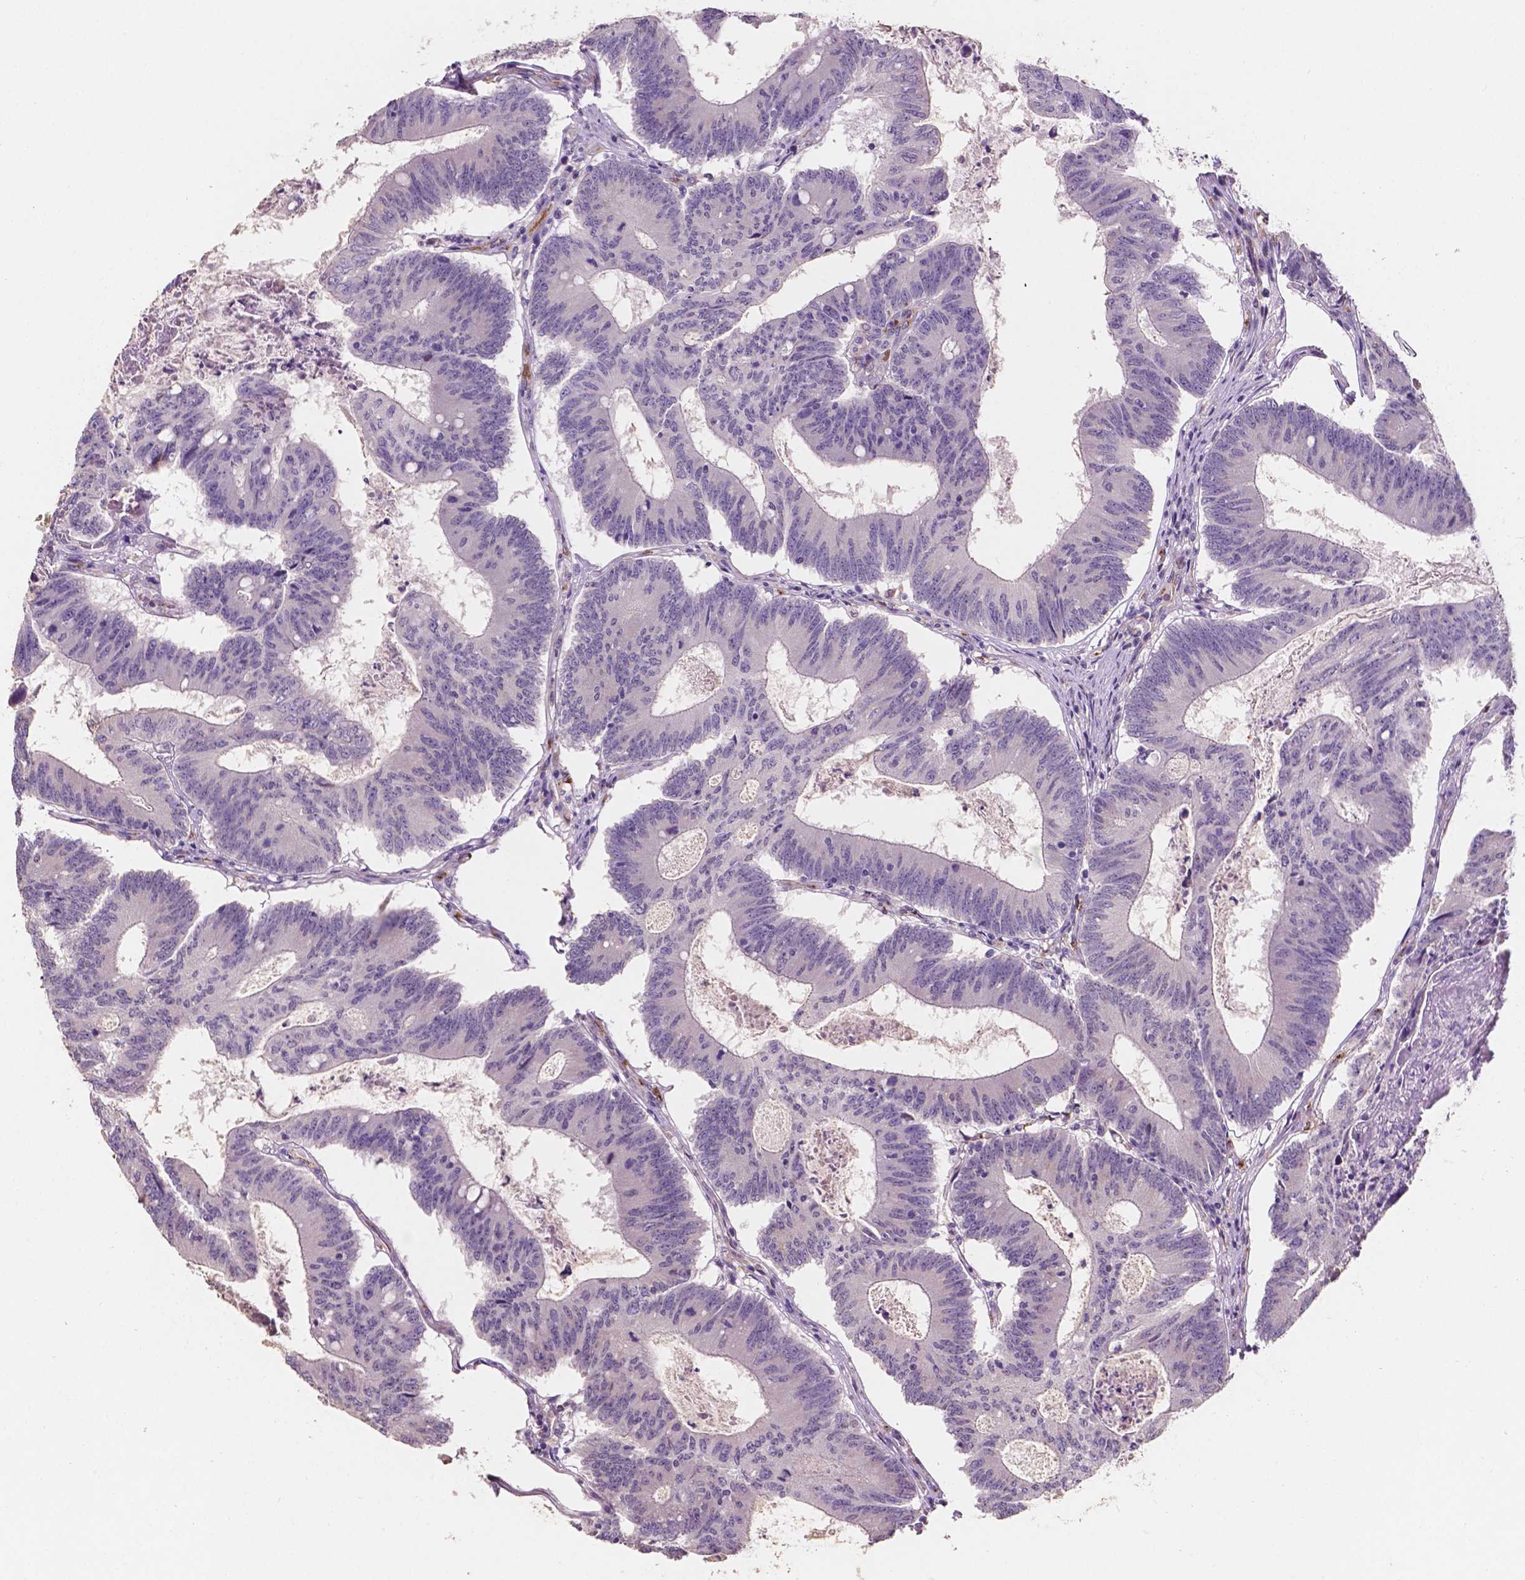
{"staining": {"intensity": "negative", "quantity": "none", "location": "none"}, "tissue": "colorectal cancer", "cell_type": "Tumor cells", "image_type": "cancer", "snomed": [{"axis": "morphology", "description": "Adenocarcinoma, NOS"}, {"axis": "topography", "description": "Colon"}], "caption": "DAB immunohistochemical staining of human colorectal cancer (adenocarcinoma) demonstrates no significant positivity in tumor cells.", "gene": "SLC22A4", "patient": {"sex": "female", "age": 70}}